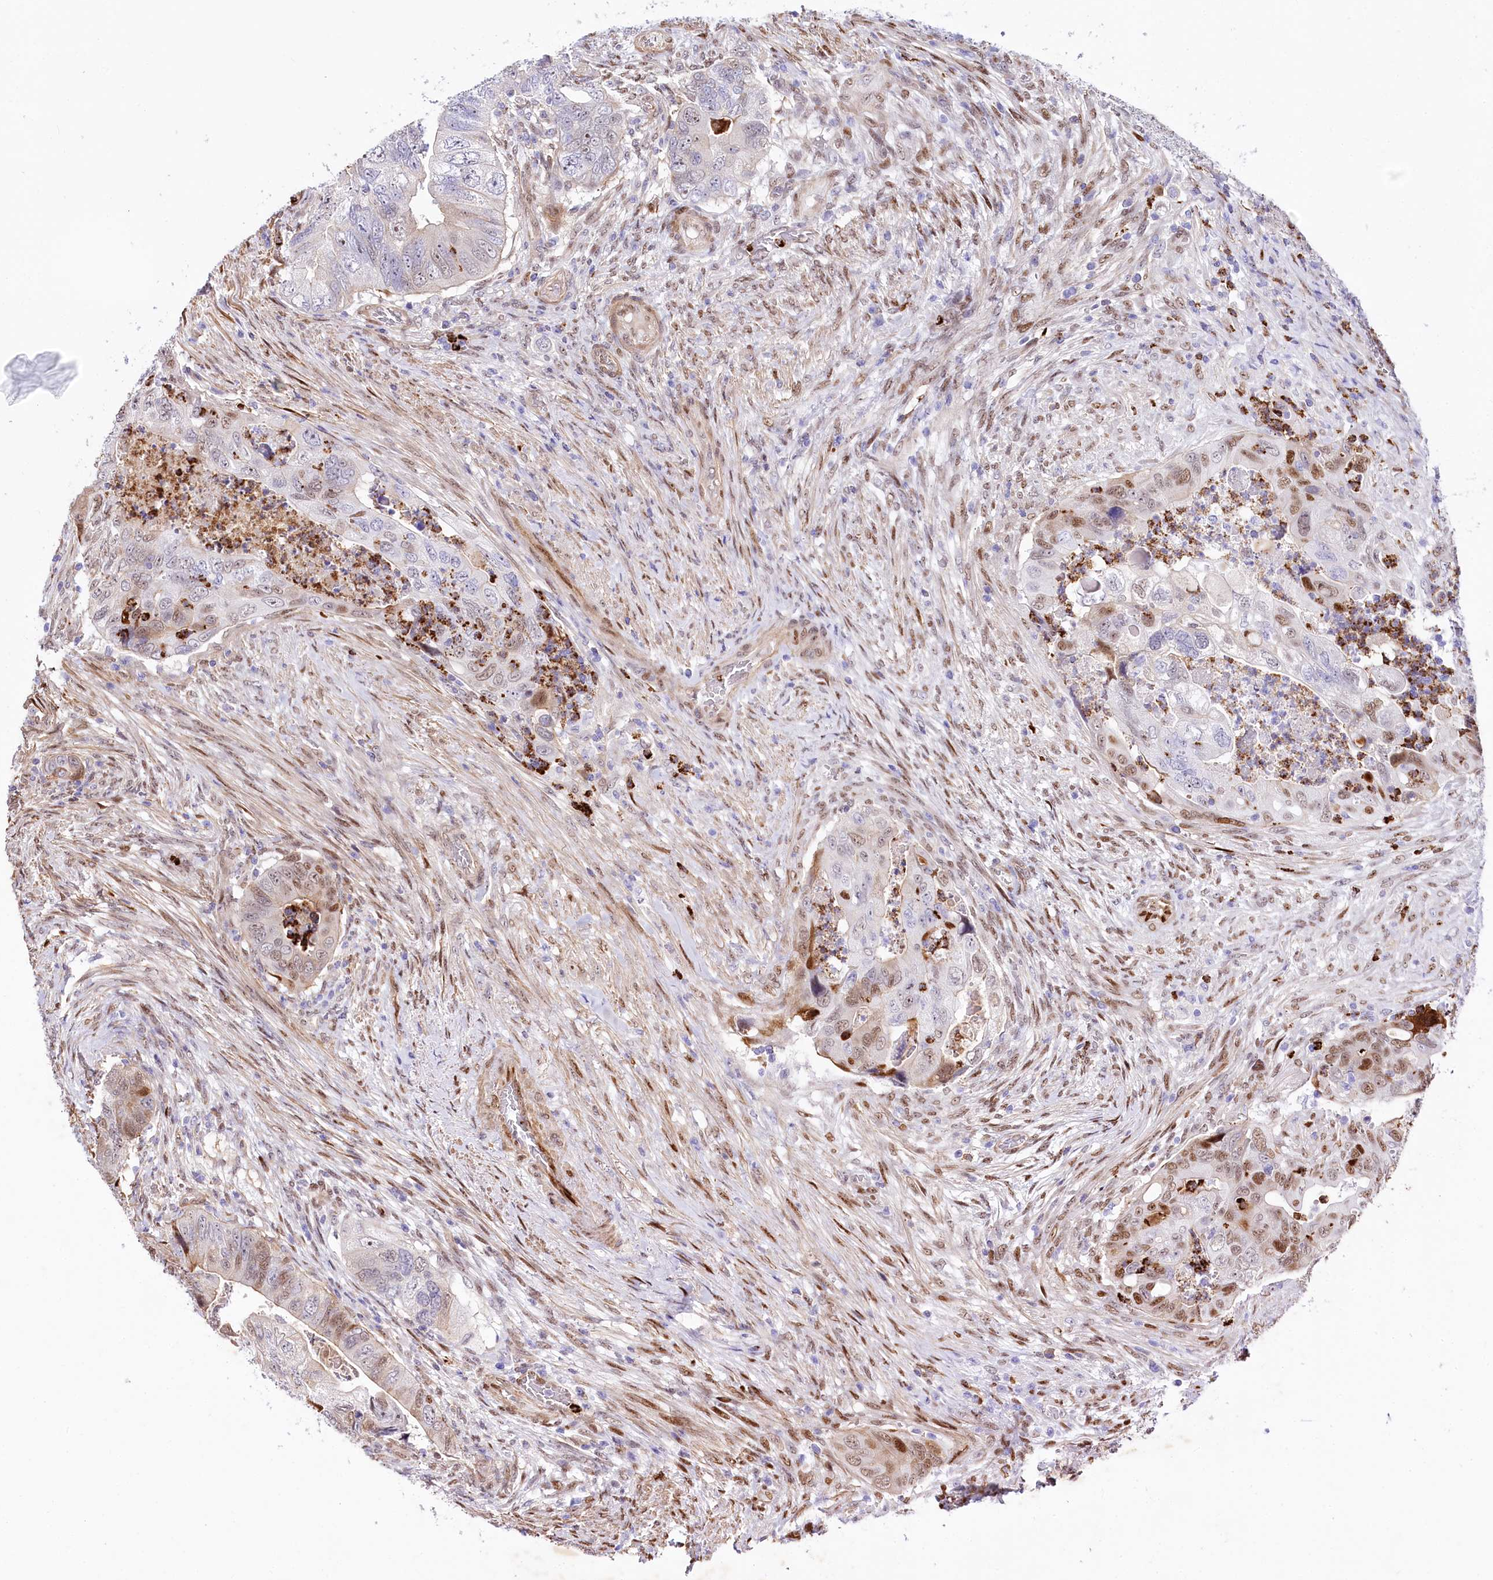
{"staining": {"intensity": "moderate", "quantity": "25%-75%", "location": "nuclear"}, "tissue": "colorectal cancer", "cell_type": "Tumor cells", "image_type": "cancer", "snomed": [{"axis": "morphology", "description": "Adenocarcinoma, NOS"}, {"axis": "topography", "description": "Rectum"}], "caption": "Brown immunohistochemical staining in human adenocarcinoma (colorectal) reveals moderate nuclear staining in approximately 25%-75% of tumor cells. Using DAB (brown) and hematoxylin (blue) stains, captured at high magnification using brightfield microscopy.", "gene": "PTMS", "patient": {"sex": "male", "age": 63}}